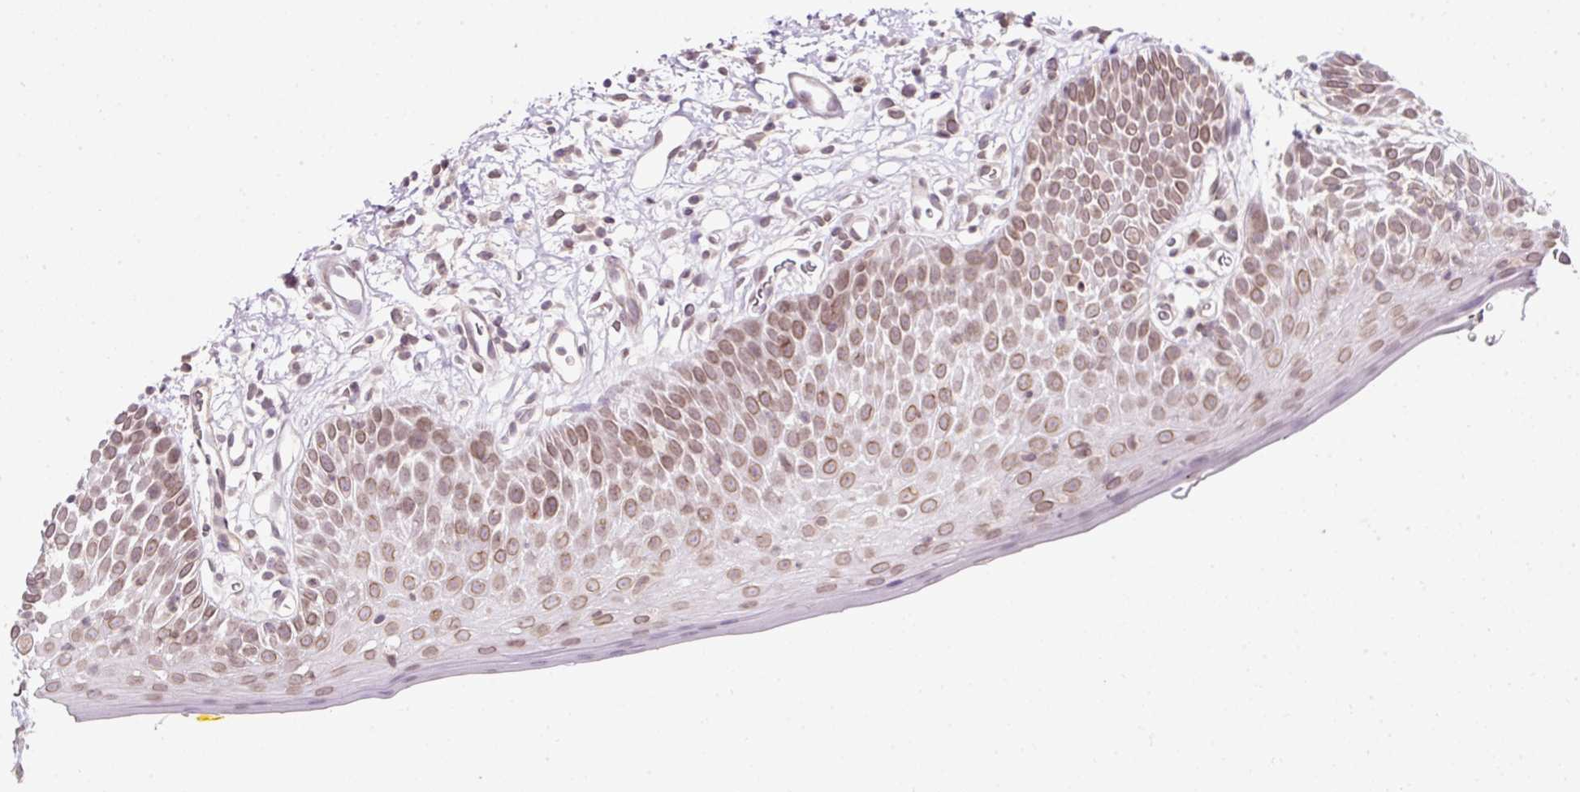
{"staining": {"intensity": "moderate", "quantity": ">75%", "location": "cytoplasmic/membranous,nuclear"}, "tissue": "oral mucosa", "cell_type": "Squamous epithelial cells", "image_type": "normal", "snomed": [{"axis": "morphology", "description": "Normal tissue, NOS"}, {"axis": "morphology", "description": "Squamous cell carcinoma, NOS"}, {"axis": "topography", "description": "Oral tissue"}, {"axis": "topography", "description": "Tounge, NOS"}, {"axis": "topography", "description": "Head-Neck"}], "caption": "The image displays staining of normal oral mucosa, revealing moderate cytoplasmic/membranous,nuclear protein expression (brown color) within squamous epithelial cells.", "gene": "ZNF610", "patient": {"sex": "male", "age": 76}}